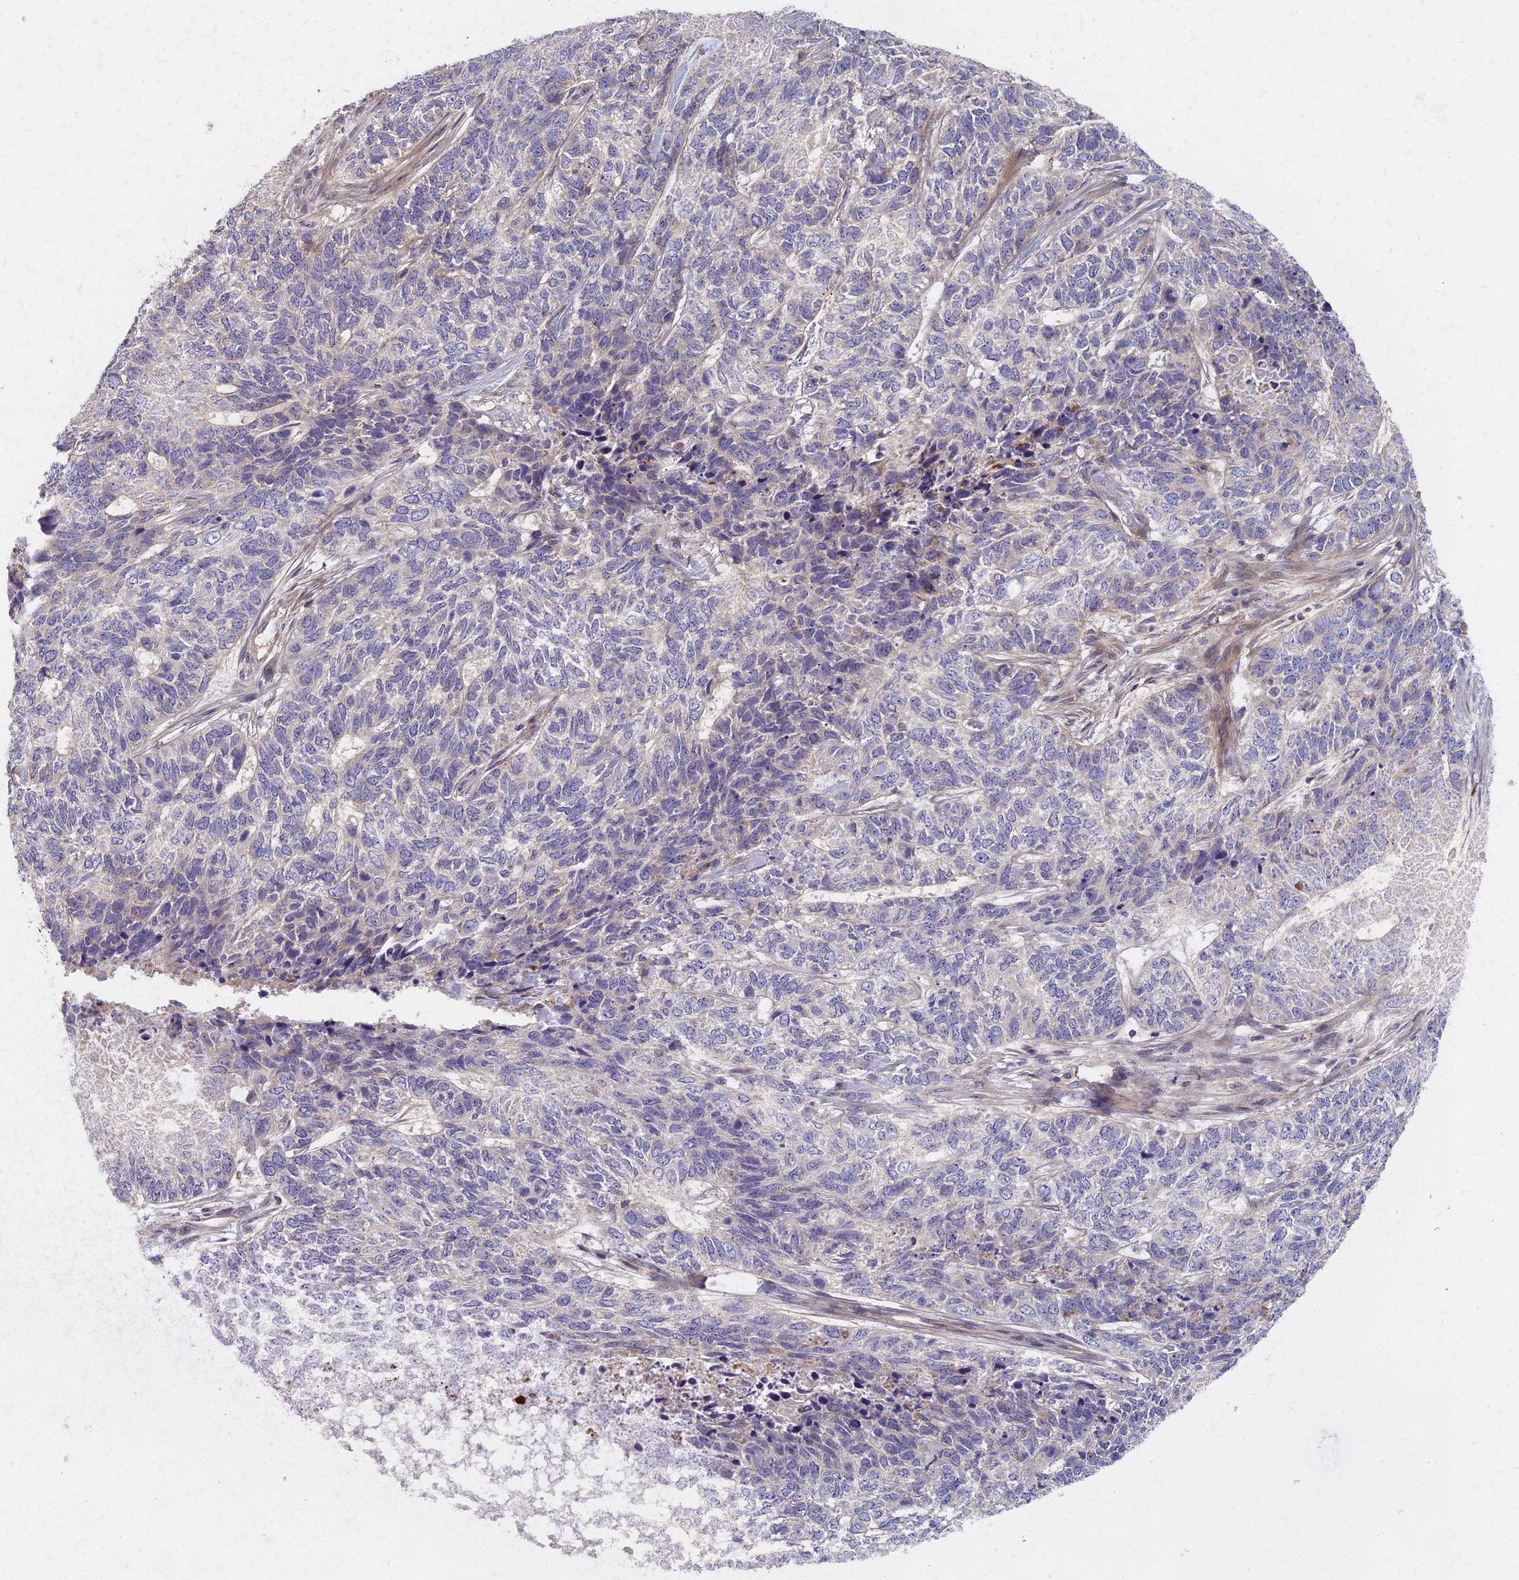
{"staining": {"intensity": "negative", "quantity": "none", "location": "none"}, "tissue": "skin cancer", "cell_type": "Tumor cells", "image_type": "cancer", "snomed": [{"axis": "morphology", "description": "Basal cell carcinoma"}, {"axis": "topography", "description": "Skin"}], "caption": "Skin cancer (basal cell carcinoma) was stained to show a protein in brown. There is no significant expression in tumor cells.", "gene": "AP4E1", "patient": {"sex": "female", "age": 65}}